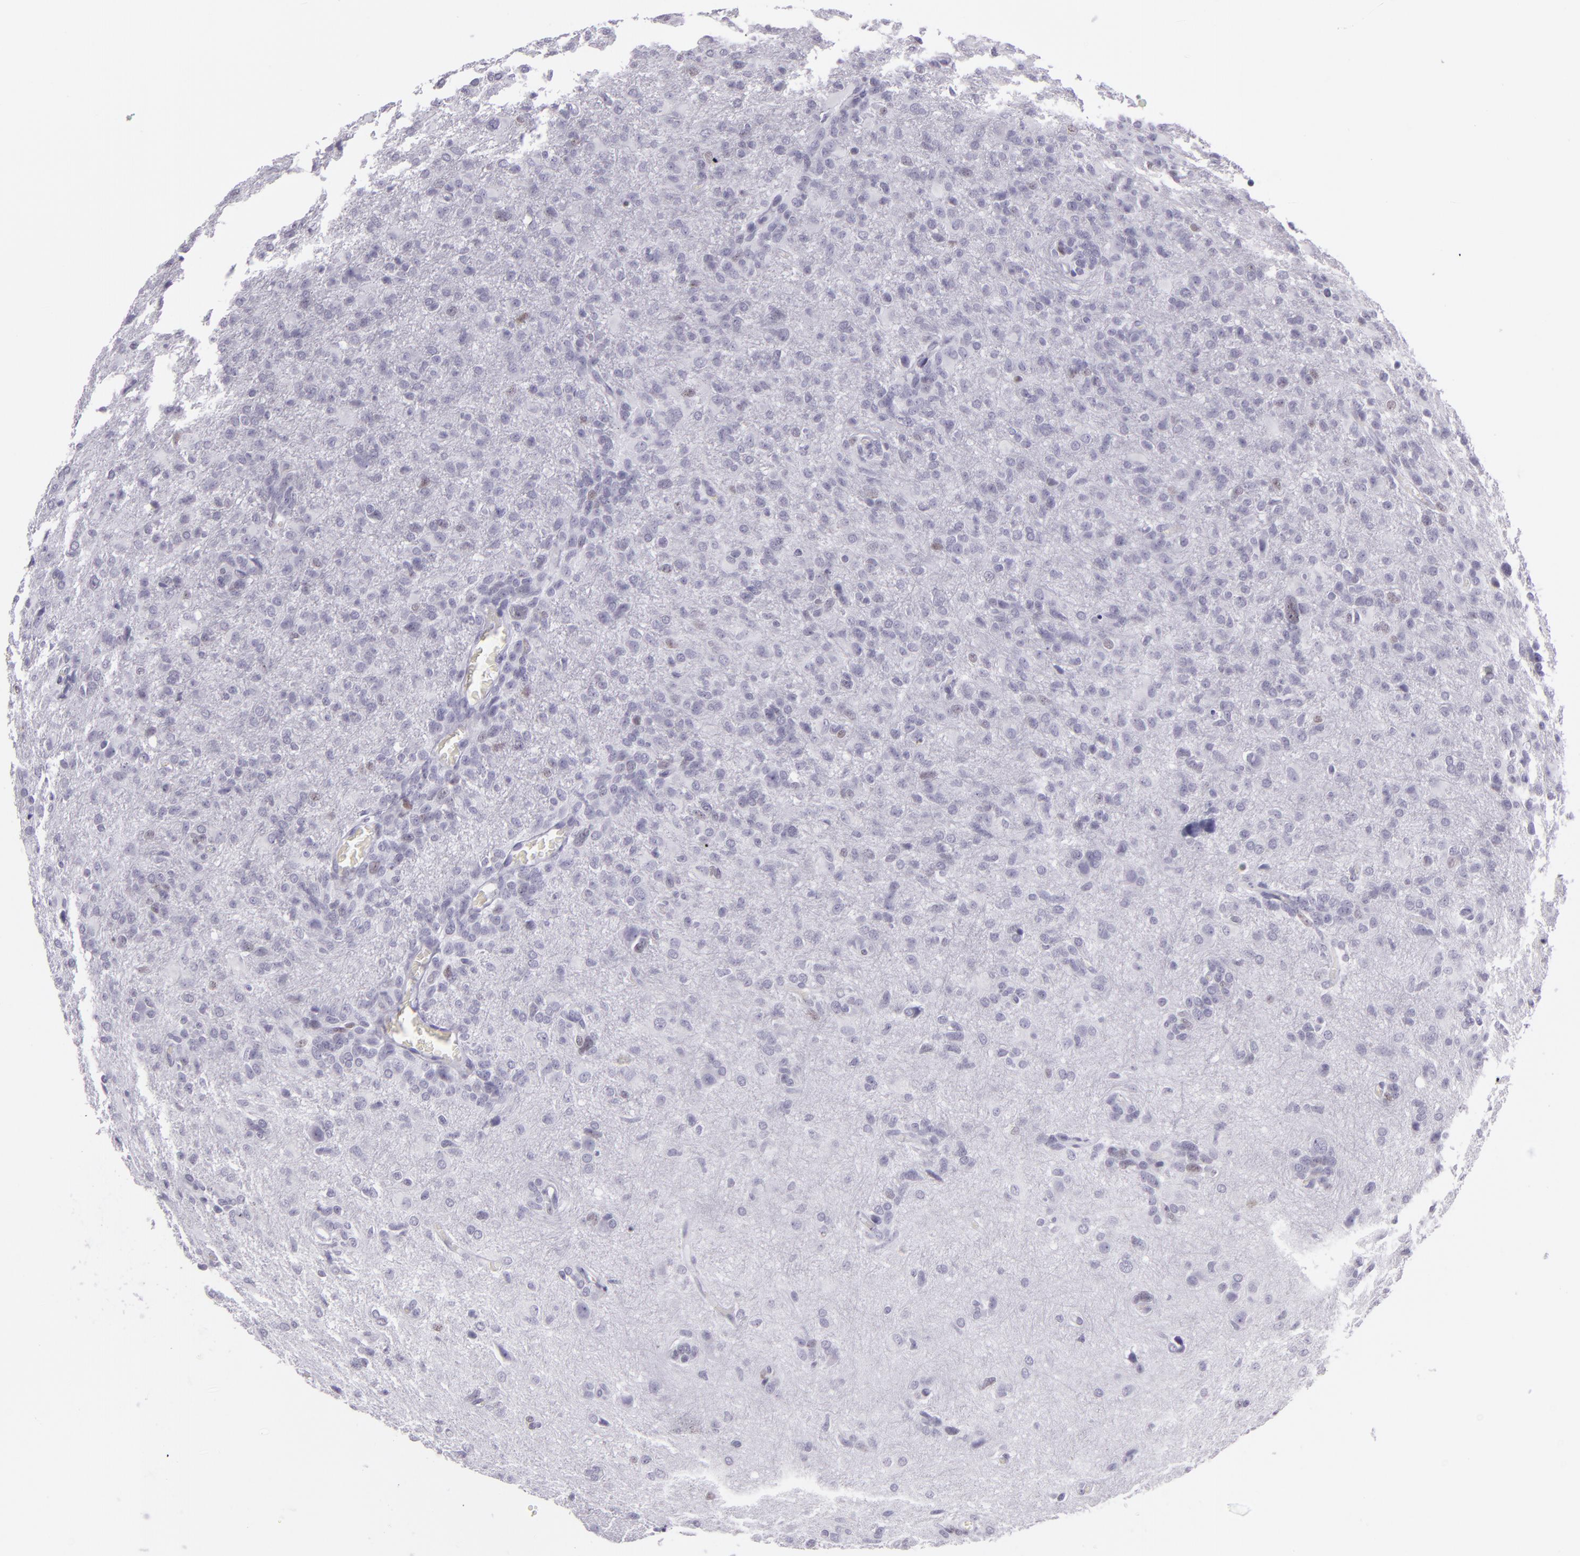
{"staining": {"intensity": "negative", "quantity": "none", "location": "none"}, "tissue": "glioma", "cell_type": "Tumor cells", "image_type": "cancer", "snomed": [{"axis": "morphology", "description": "Glioma, malignant, High grade"}, {"axis": "topography", "description": "Brain"}], "caption": "A photomicrograph of glioma stained for a protein reveals no brown staining in tumor cells.", "gene": "MCM3", "patient": {"sex": "male", "age": 68}}